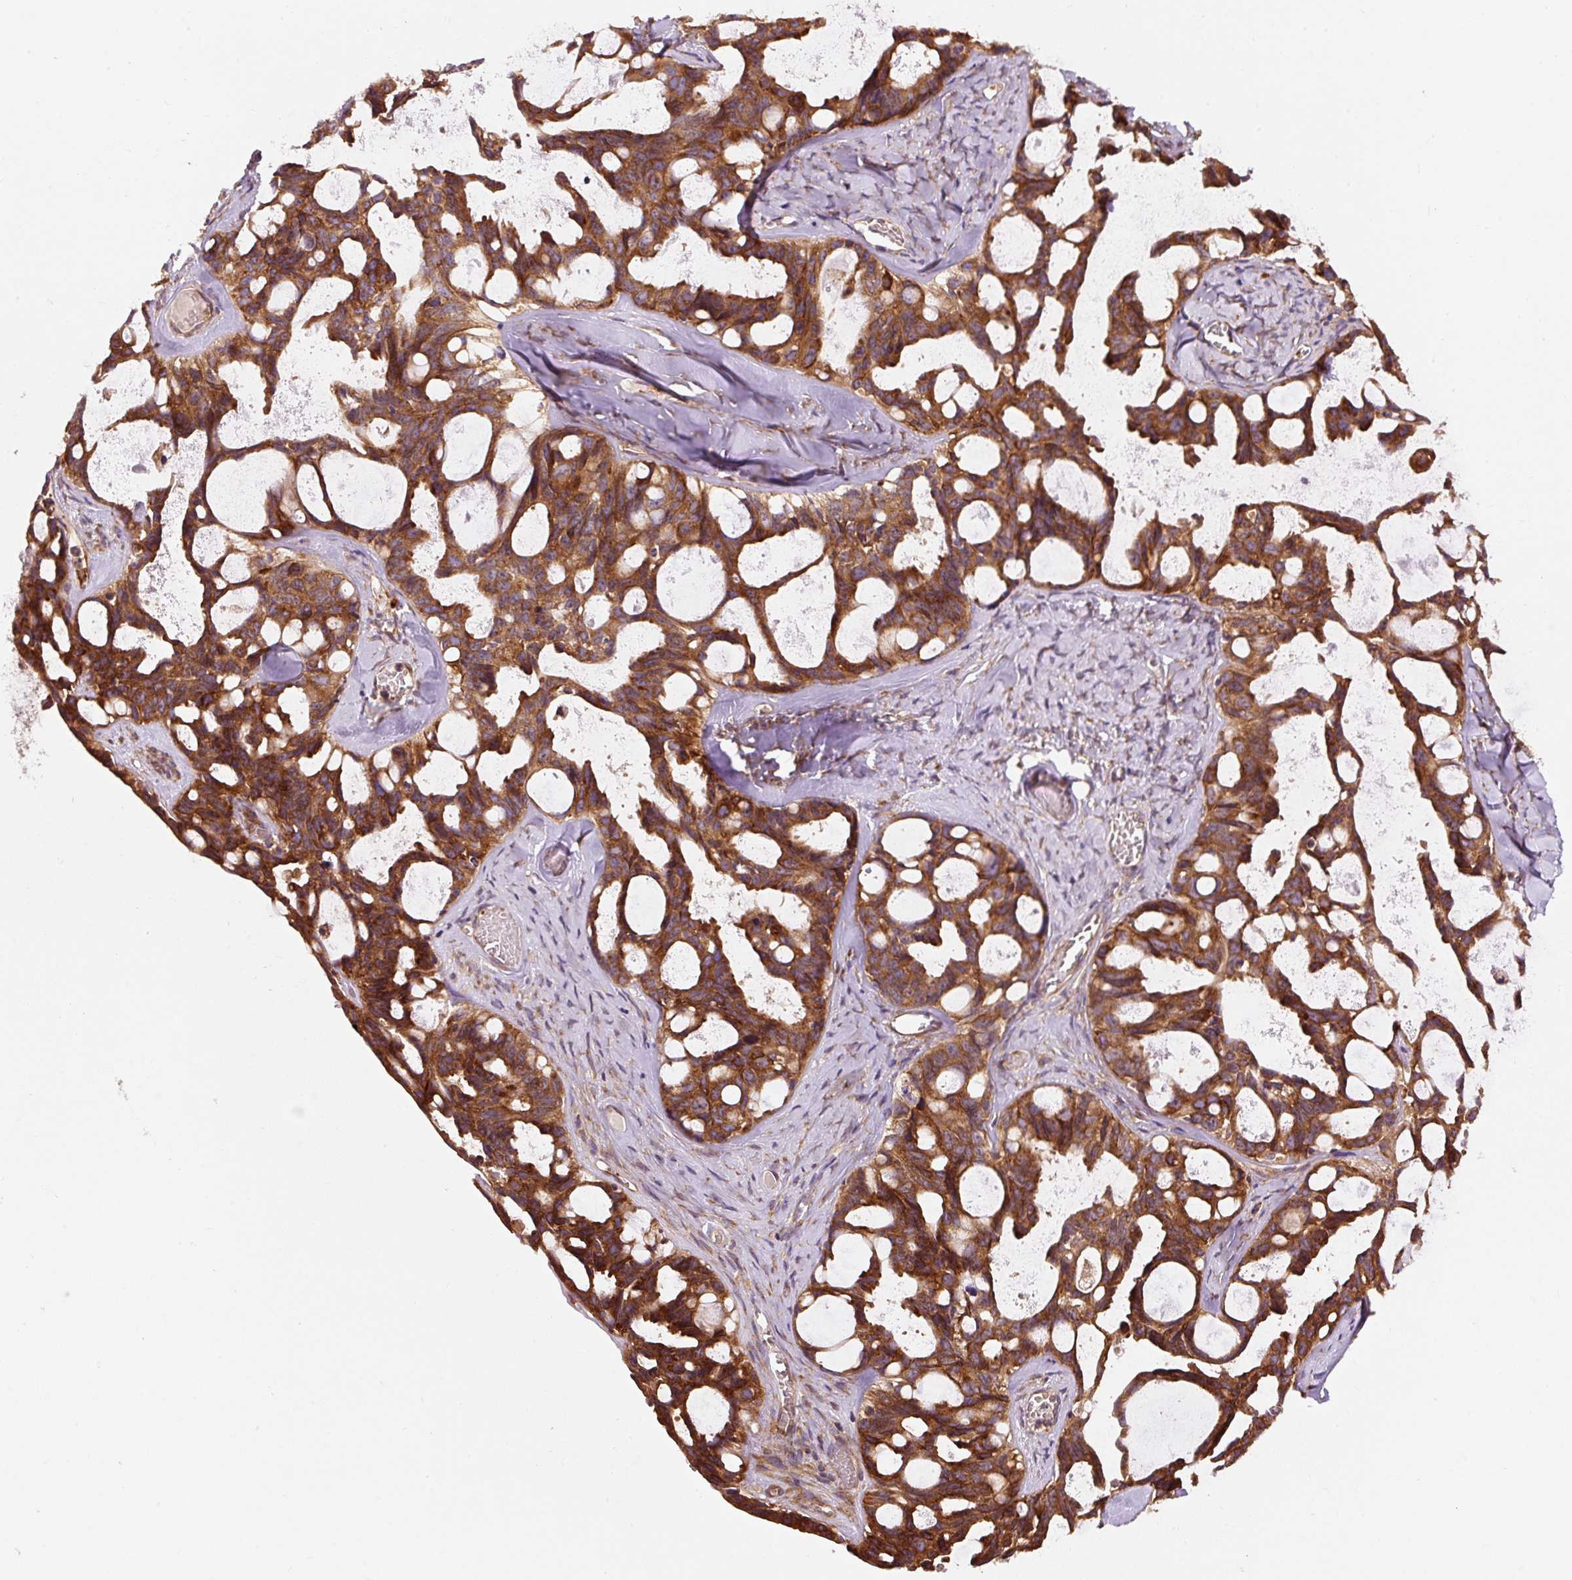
{"staining": {"intensity": "strong", "quantity": ">75%", "location": "cytoplasmic/membranous"}, "tissue": "ovarian cancer", "cell_type": "Tumor cells", "image_type": "cancer", "snomed": [{"axis": "morphology", "description": "Cystadenocarcinoma, serous, NOS"}, {"axis": "topography", "description": "Ovary"}], "caption": "Ovarian cancer (serous cystadenocarcinoma) stained for a protein (brown) reveals strong cytoplasmic/membranous positive staining in about >75% of tumor cells.", "gene": "EIF2S2", "patient": {"sex": "female", "age": 69}}